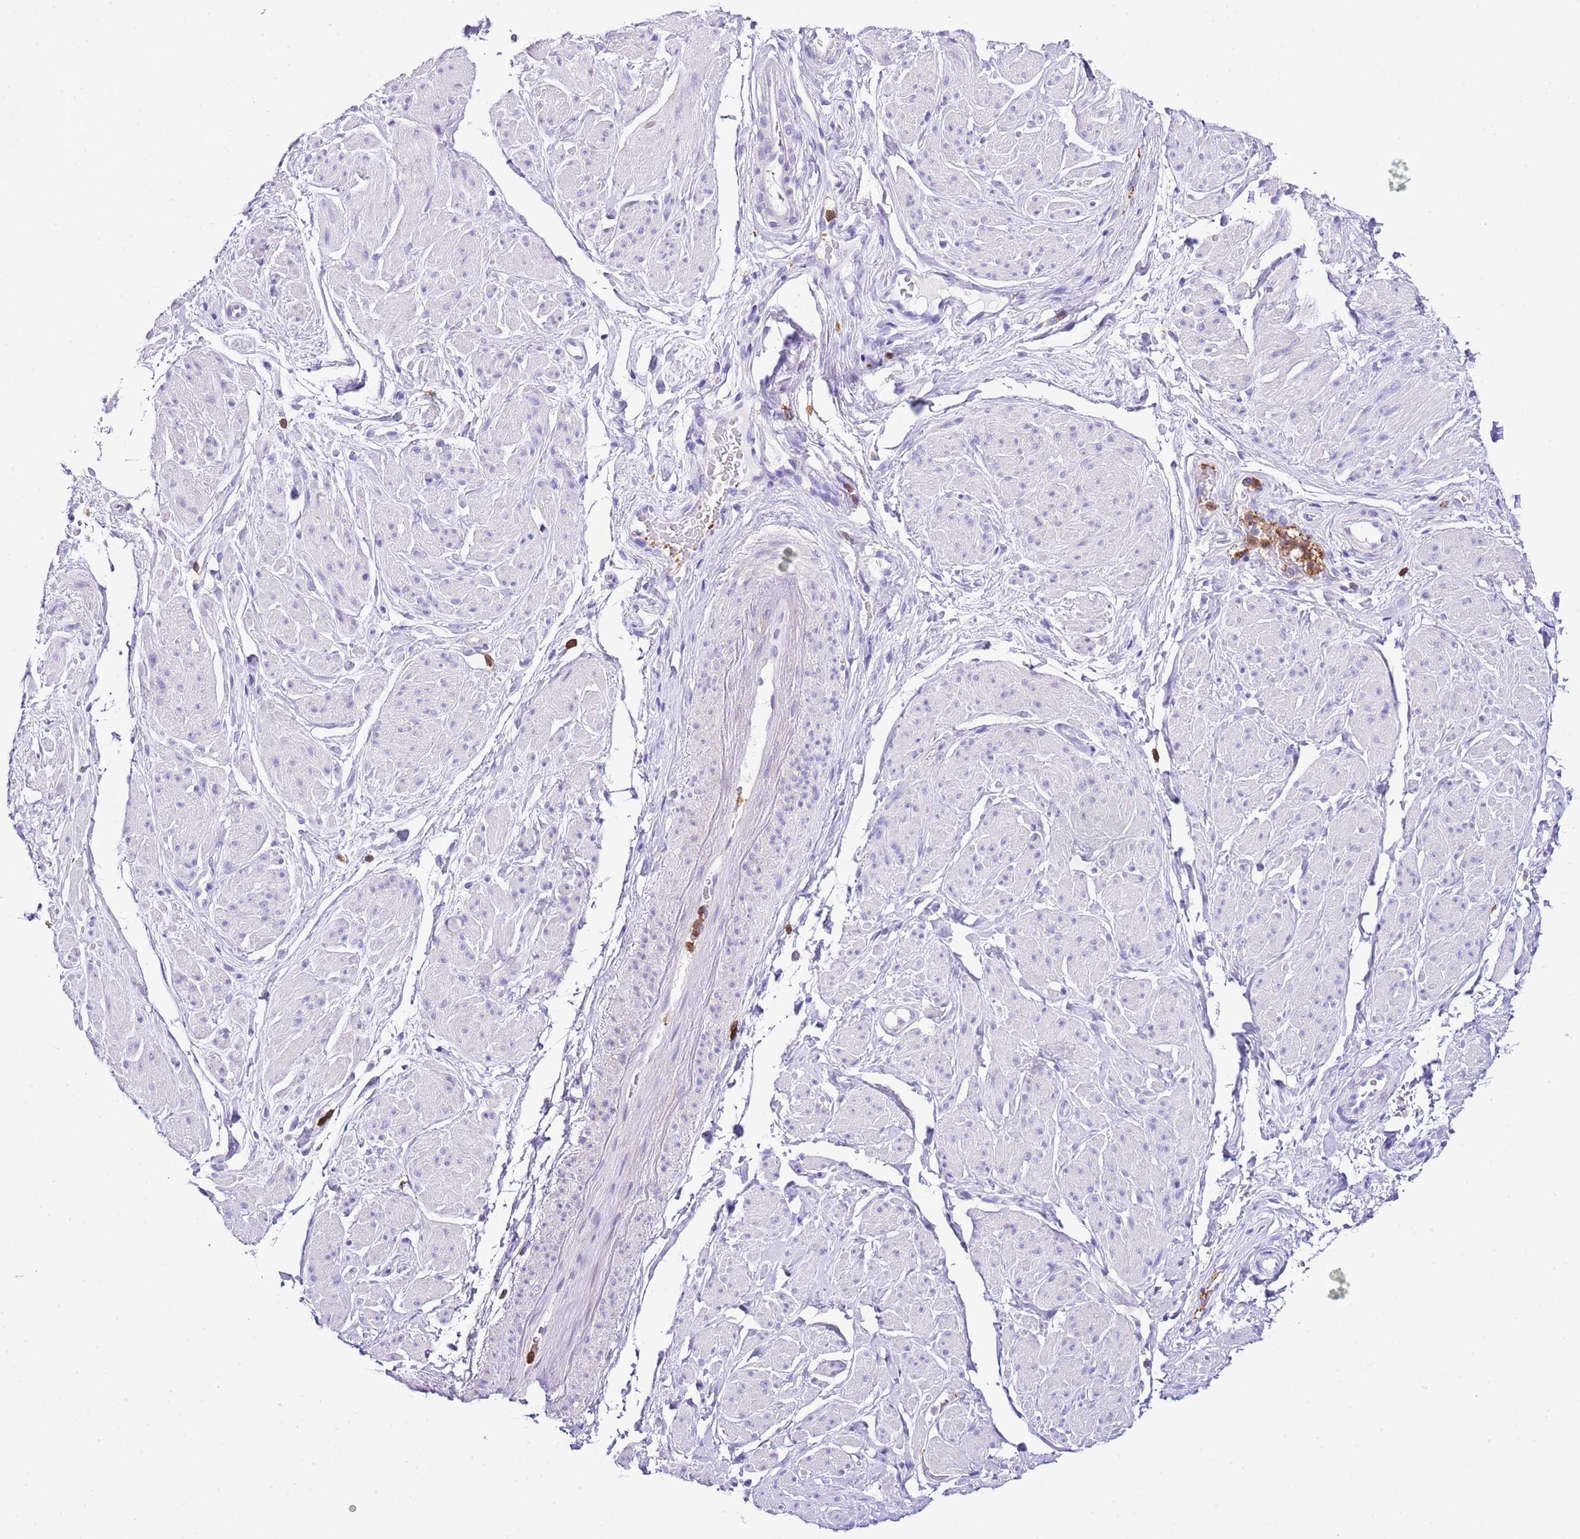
{"staining": {"intensity": "negative", "quantity": "none", "location": "none"}, "tissue": "smooth muscle", "cell_type": "Smooth muscle cells", "image_type": "normal", "snomed": [{"axis": "morphology", "description": "Normal tissue, NOS"}, {"axis": "topography", "description": "Smooth muscle"}, {"axis": "topography", "description": "Peripheral nerve tissue"}], "caption": "The histopathology image shows no significant expression in smooth muscle cells of smooth muscle.", "gene": "CNN2", "patient": {"sex": "male", "age": 69}}